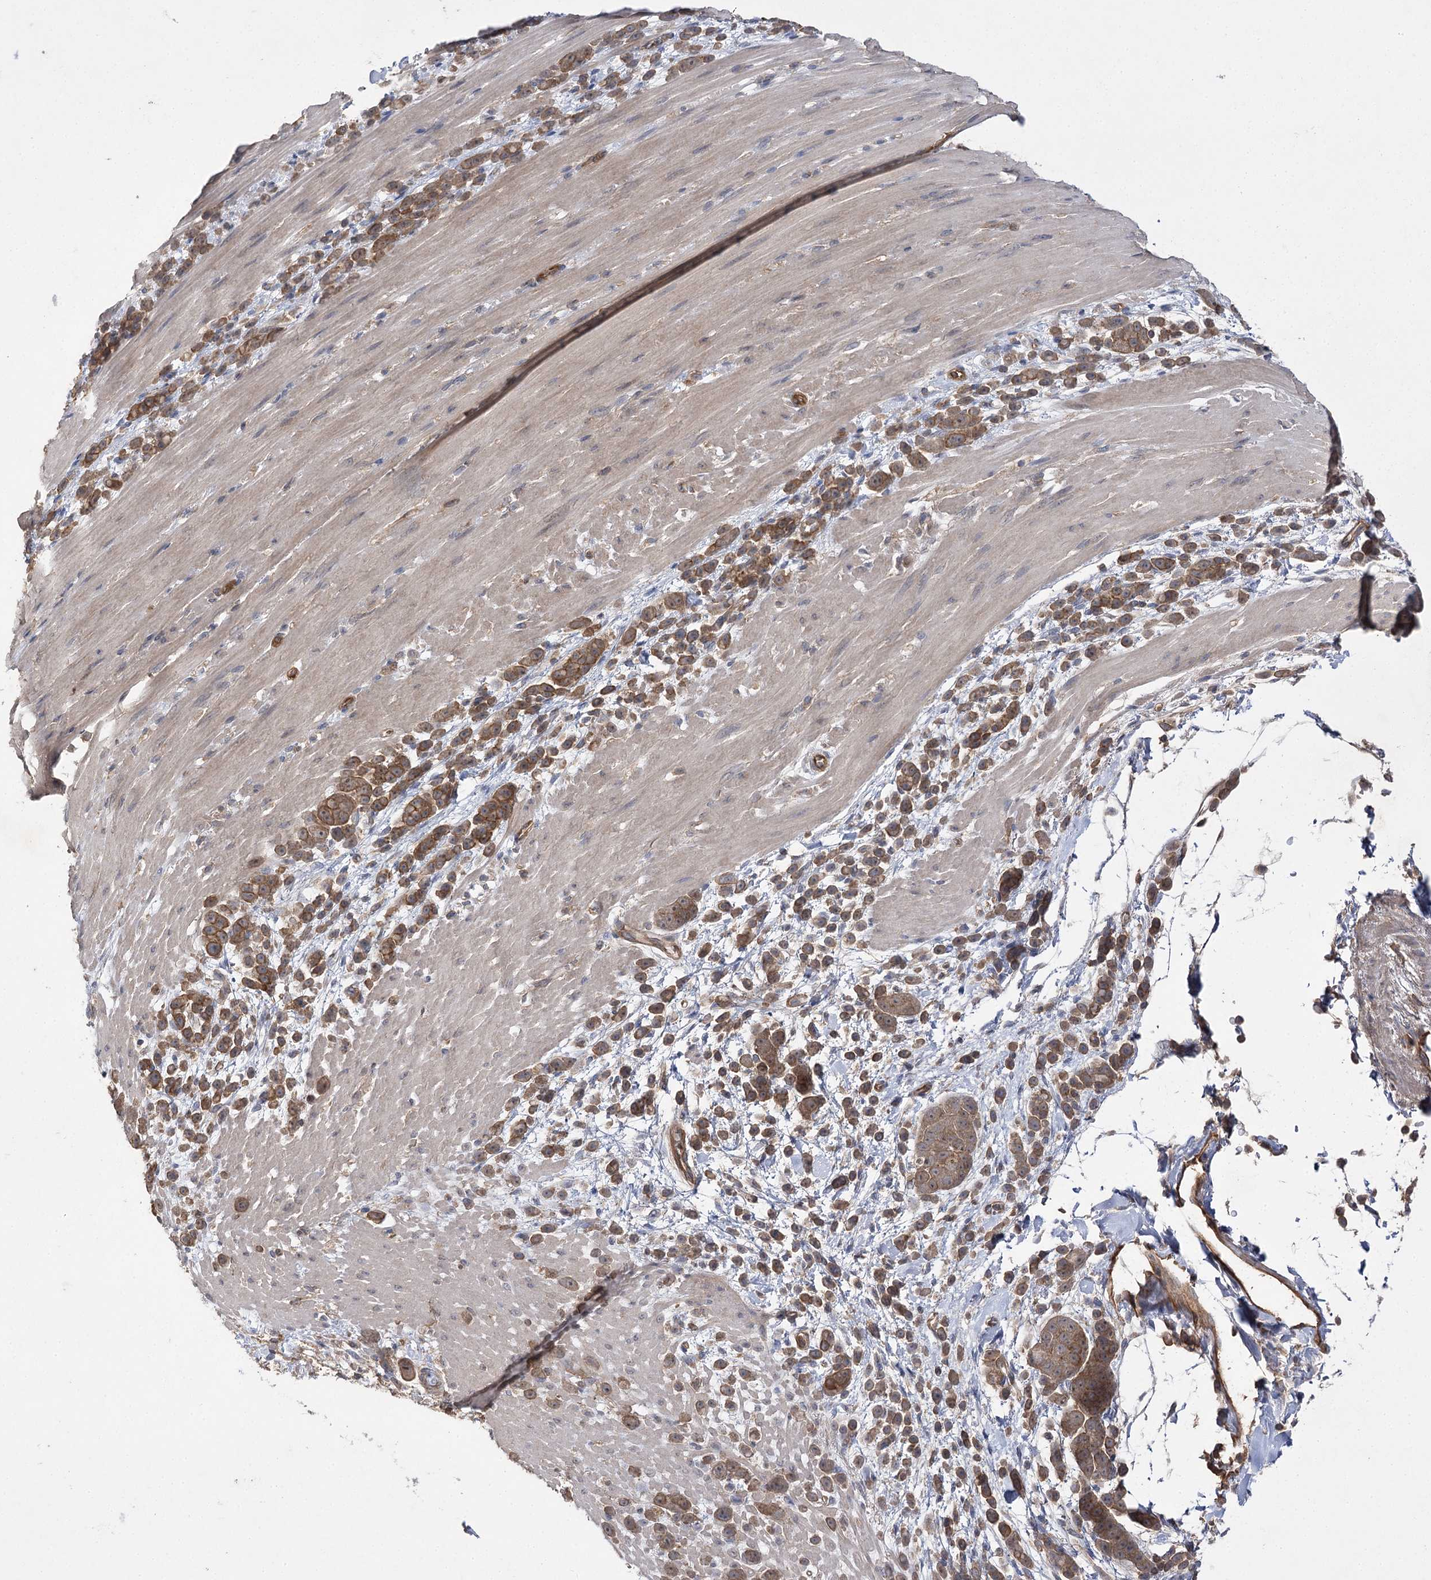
{"staining": {"intensity": "moderate", "quantity": ">75%", "location": "cytoplasmic/membranous"}, "tissue": "pancreatic cancer", "cell_type": "Tumor cells", "image_type": "cancer", "snomed": [{"axis": "morphology", "description": "Normal tissue, NOS"}, {"axis": "morphology", "description": "Adenocarcinoma, NOS"}, {"axis": "topography", "description": "Pancreas"}], "caption": "Adenocarcinoma (pancreatic) was stained to show a protein in brown. There is medium levels of moderate cytoplasmic/membranous positivity in approximately >75% of tumor cells.", "gene": "BCR", "patient": {"sex": "female", "age": 64}}